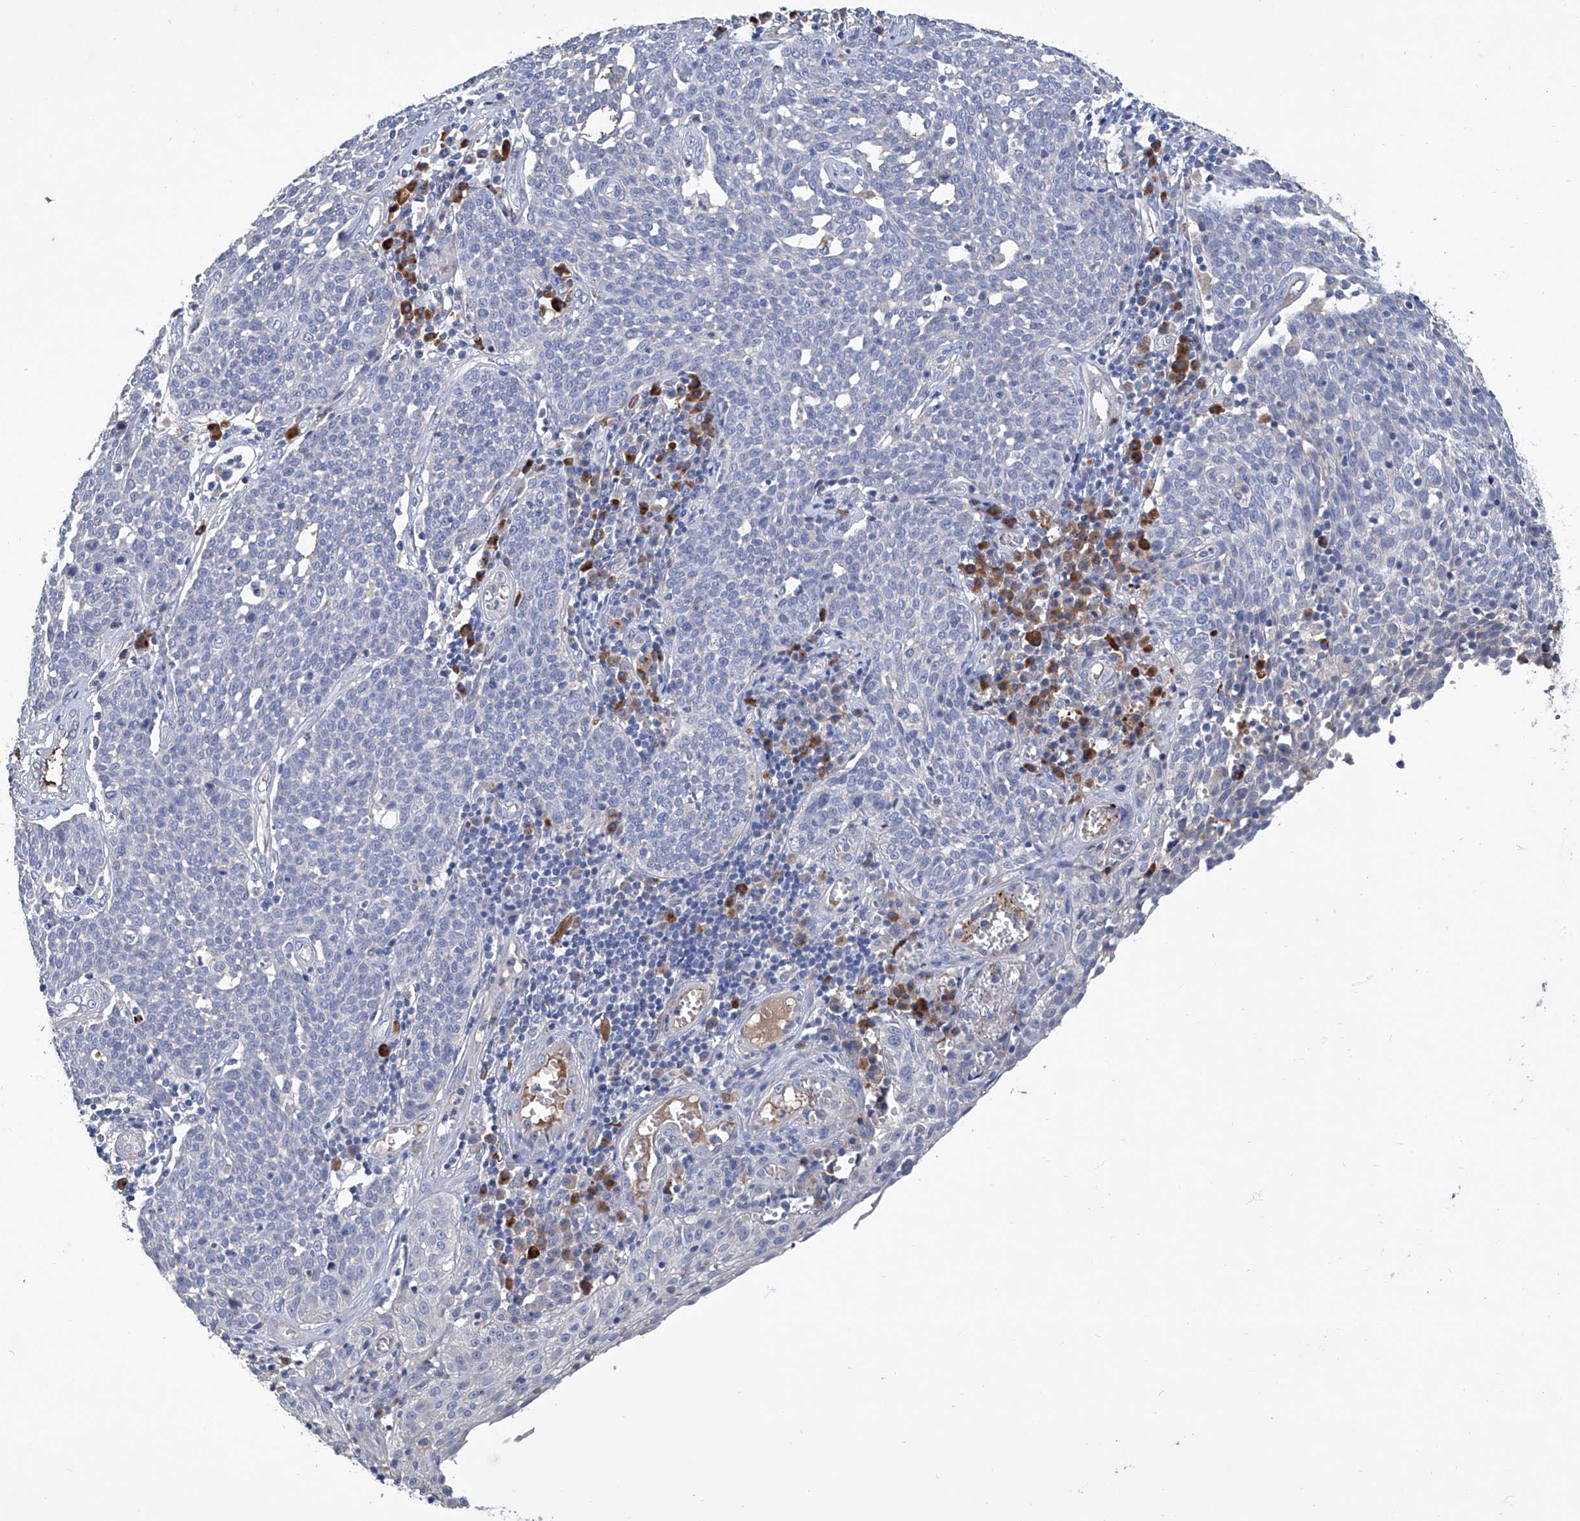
{"staining": {"intensity": "negative", "quantity": "none", "location": "none"}, "tissue": "cervical cancer", "cell_type": "Tumor cells", "image_type": "cancer", "snomed": [{"axis": "morphology", "description": "Squamous cell carcinoma, NOS"}, {"axis": "topography", "description": "Cervix"}], "caption": "The immunohistochemistry (IHC) micrograph has no significant positivity in tumor cells of squamous cell carcinoma (cervical) tissue.", "gene": "GPT", "patient": {"sex": "female", "age": 34}}